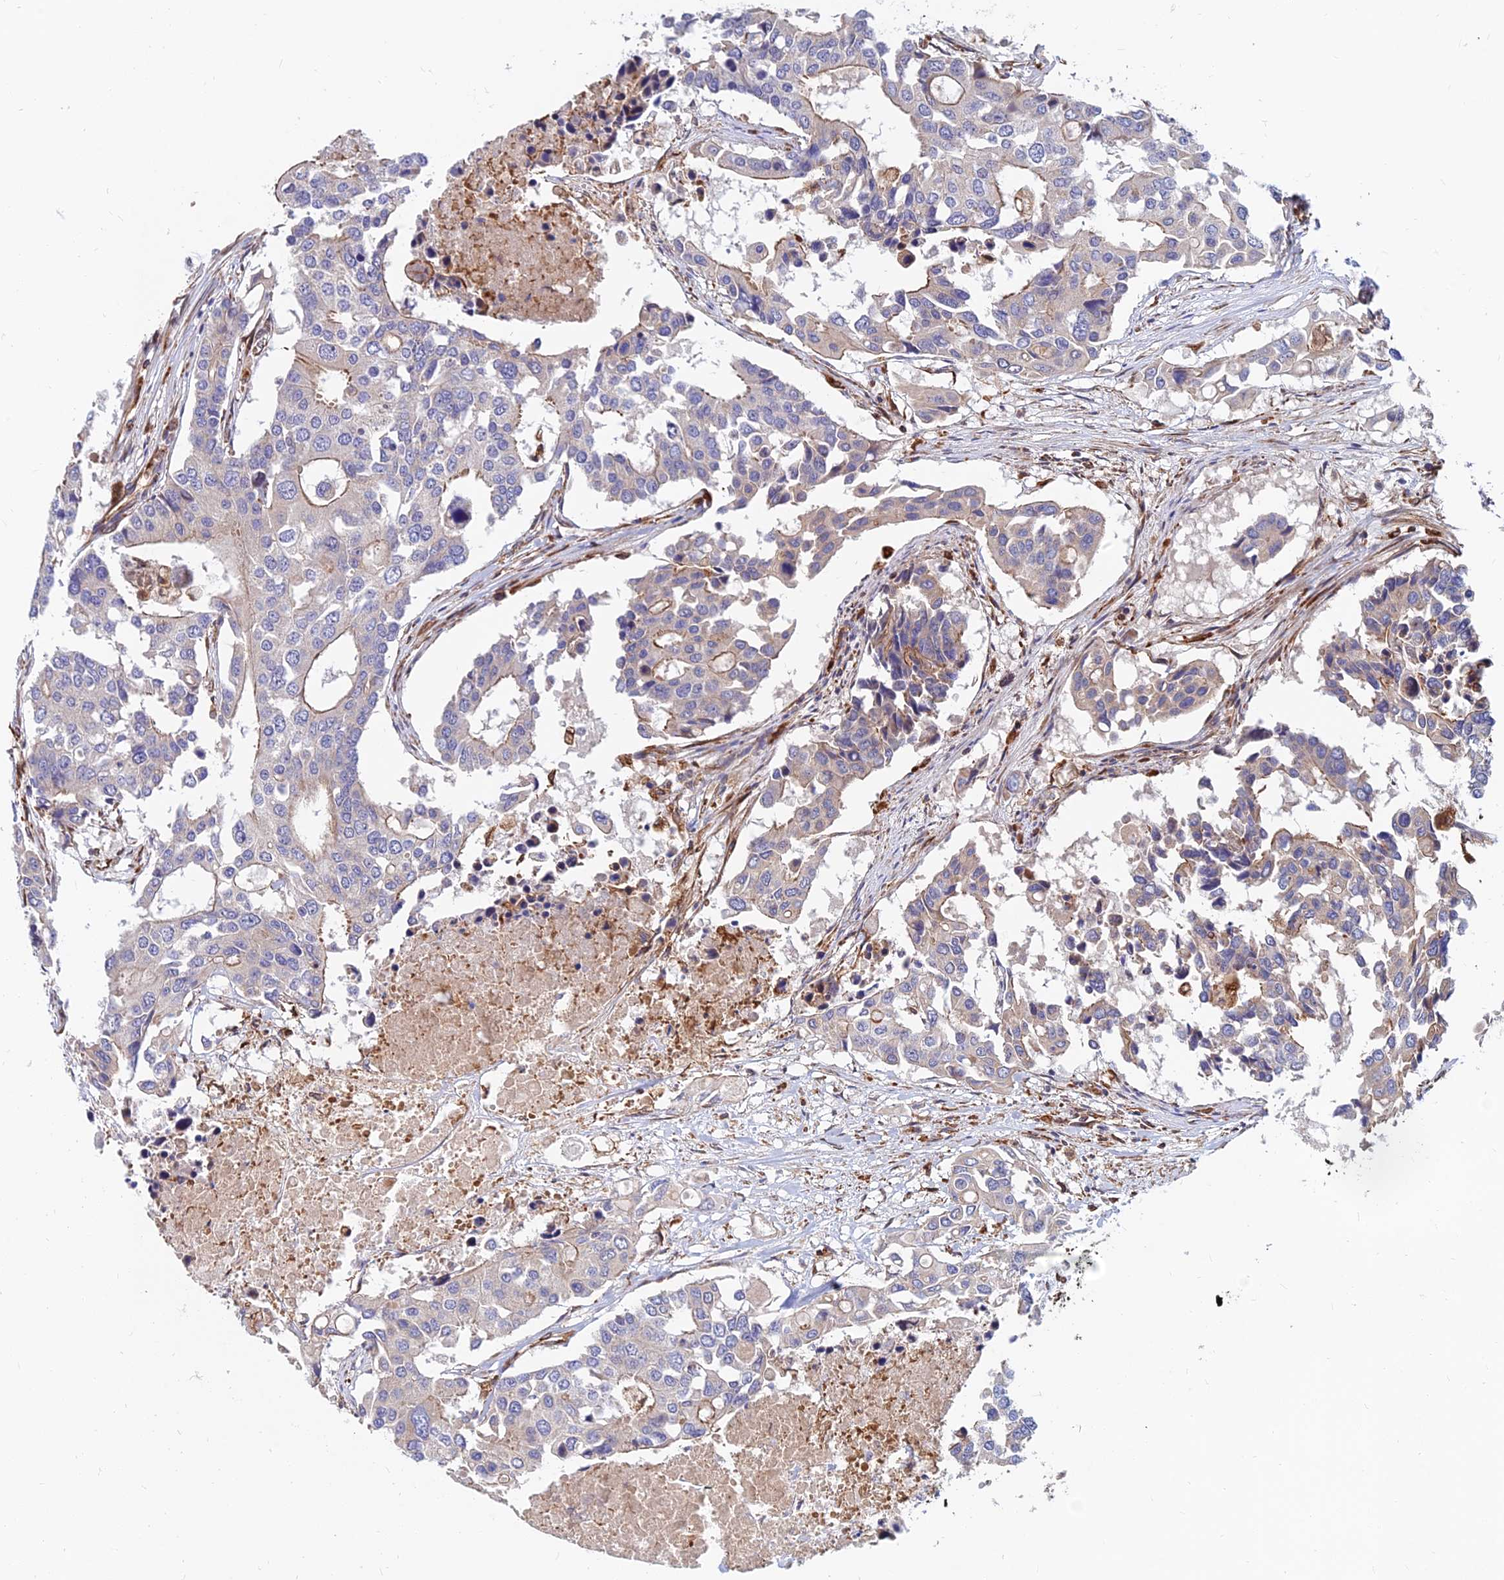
{"staining": {"intensity": "moderate", "quantity": "<25%", "location": "cytoplasmic/membranous"}, "tissue": "colorectal cancer", "cell_type": "Tumor cells", "image_type": "cancer", "snomed": [{"axis": "morphology", "description": "Adenocarcinoma, NOS"}, {"axis": "topography", "description": "Colon"}], "caption": "Protein staining shows moderate cytoplasmic/membranous staining in approximately <25% of tumor cells in colorectal cancer (adenocarcinoma). The staining was performed using DAB to visualize the protein expression in brown, while the nuclei were stained in blue with hematoxylin (Magnification: 20x).", "gene": "CDK18", "patient": {"sex": "male", "age": 77}}